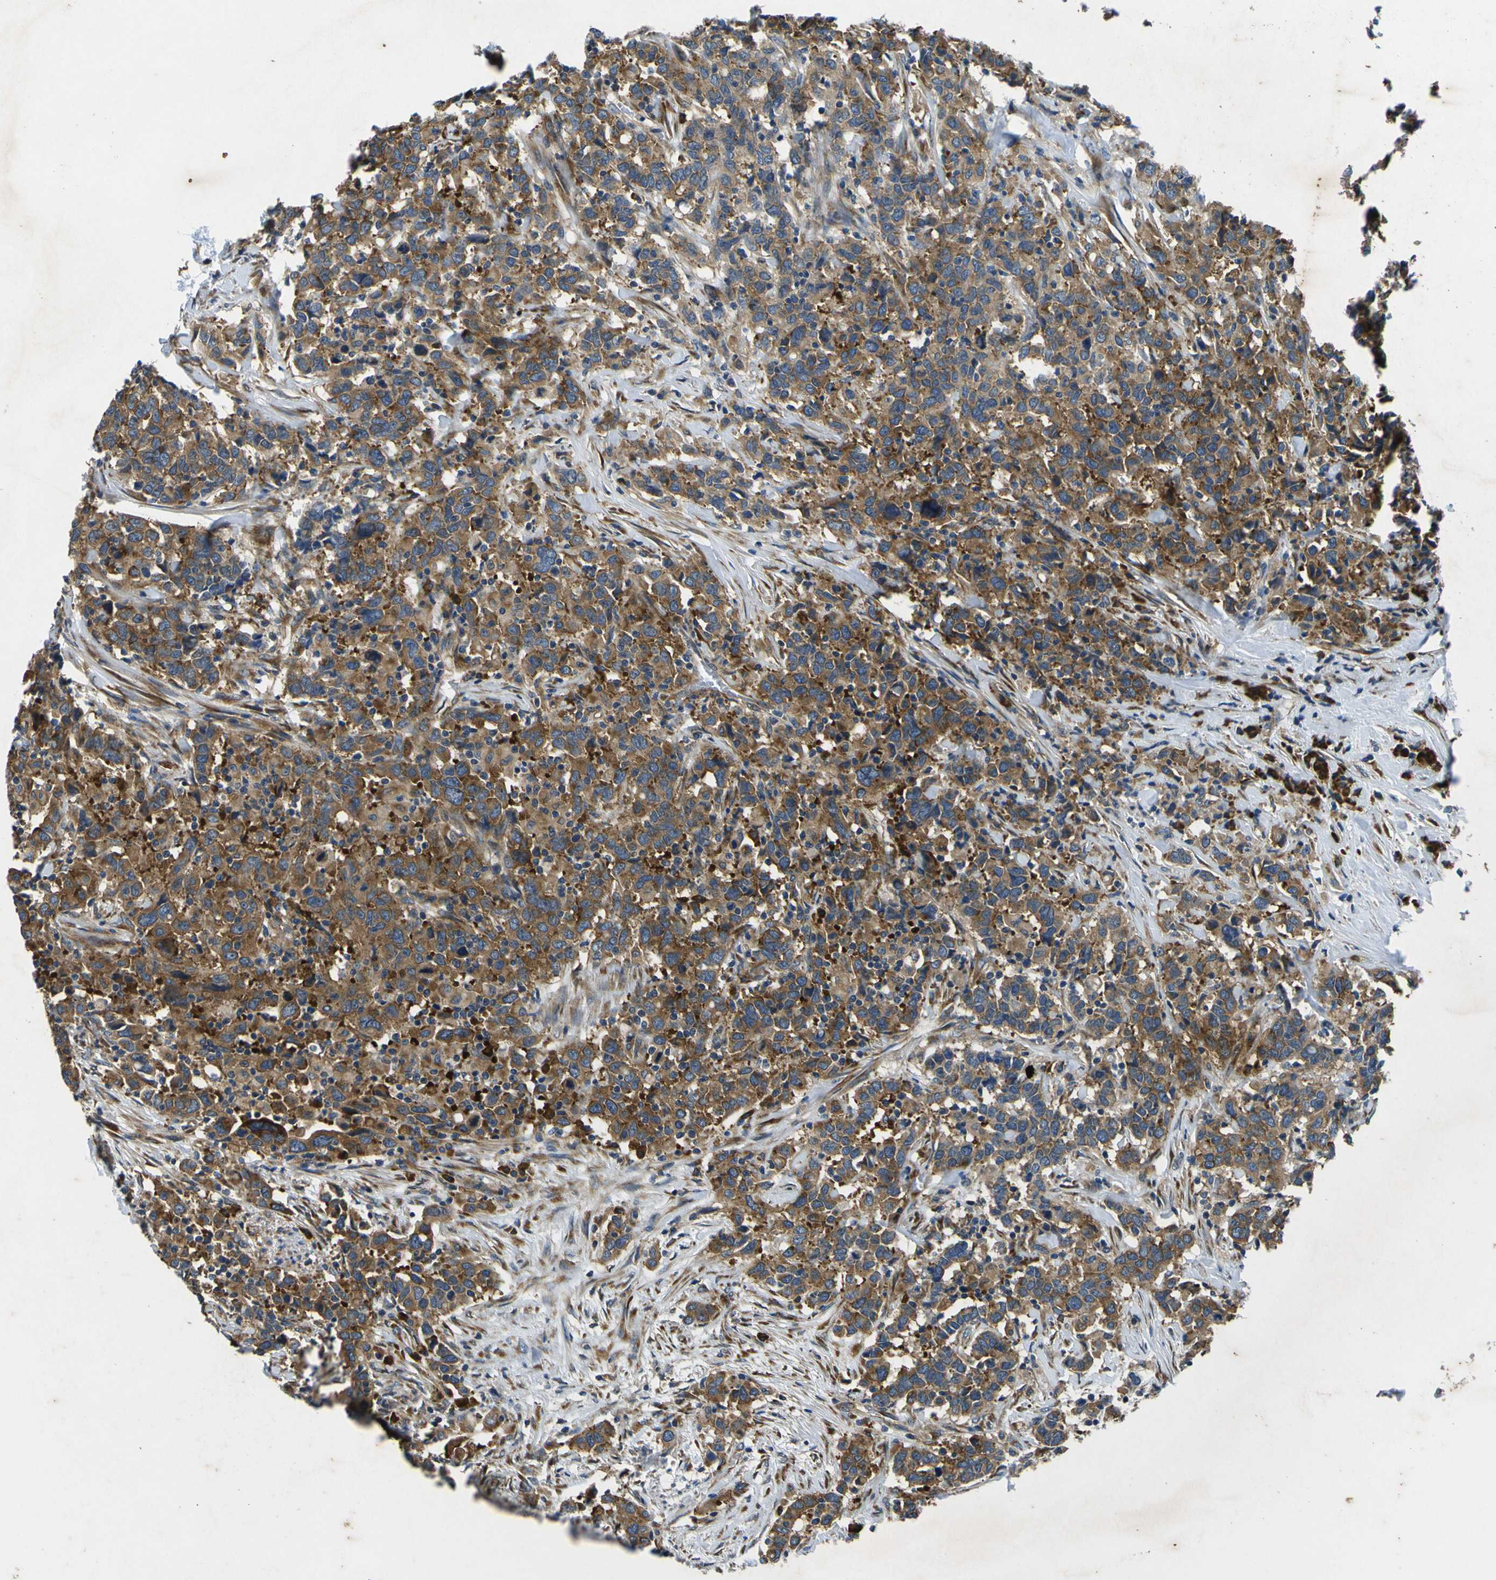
{"staining": {"intensity": "moderate", "quantity": ">75%", "location": "cytoplasmic/membranous"}, "tissue": "urothelial cancer", "cell_type": "Tumor cells", "image_type": "cancer", "snomed": [{"axis": "morphology", "description": "Urothelial carcinoma, High grade"}, {"axis": "topography", "description": "Urinary bladder"}], "caption": "An immunohistochemistry (IHC) micrograph of neoplastic tissue is shown. Protein staining in brown highlights moderate cytoplasmic/membranous positivity in urothelial carcinoma (high-grade) within tumor cells.", "gene": "RPSA", "patient": {"sex": "male", "age": 61}}